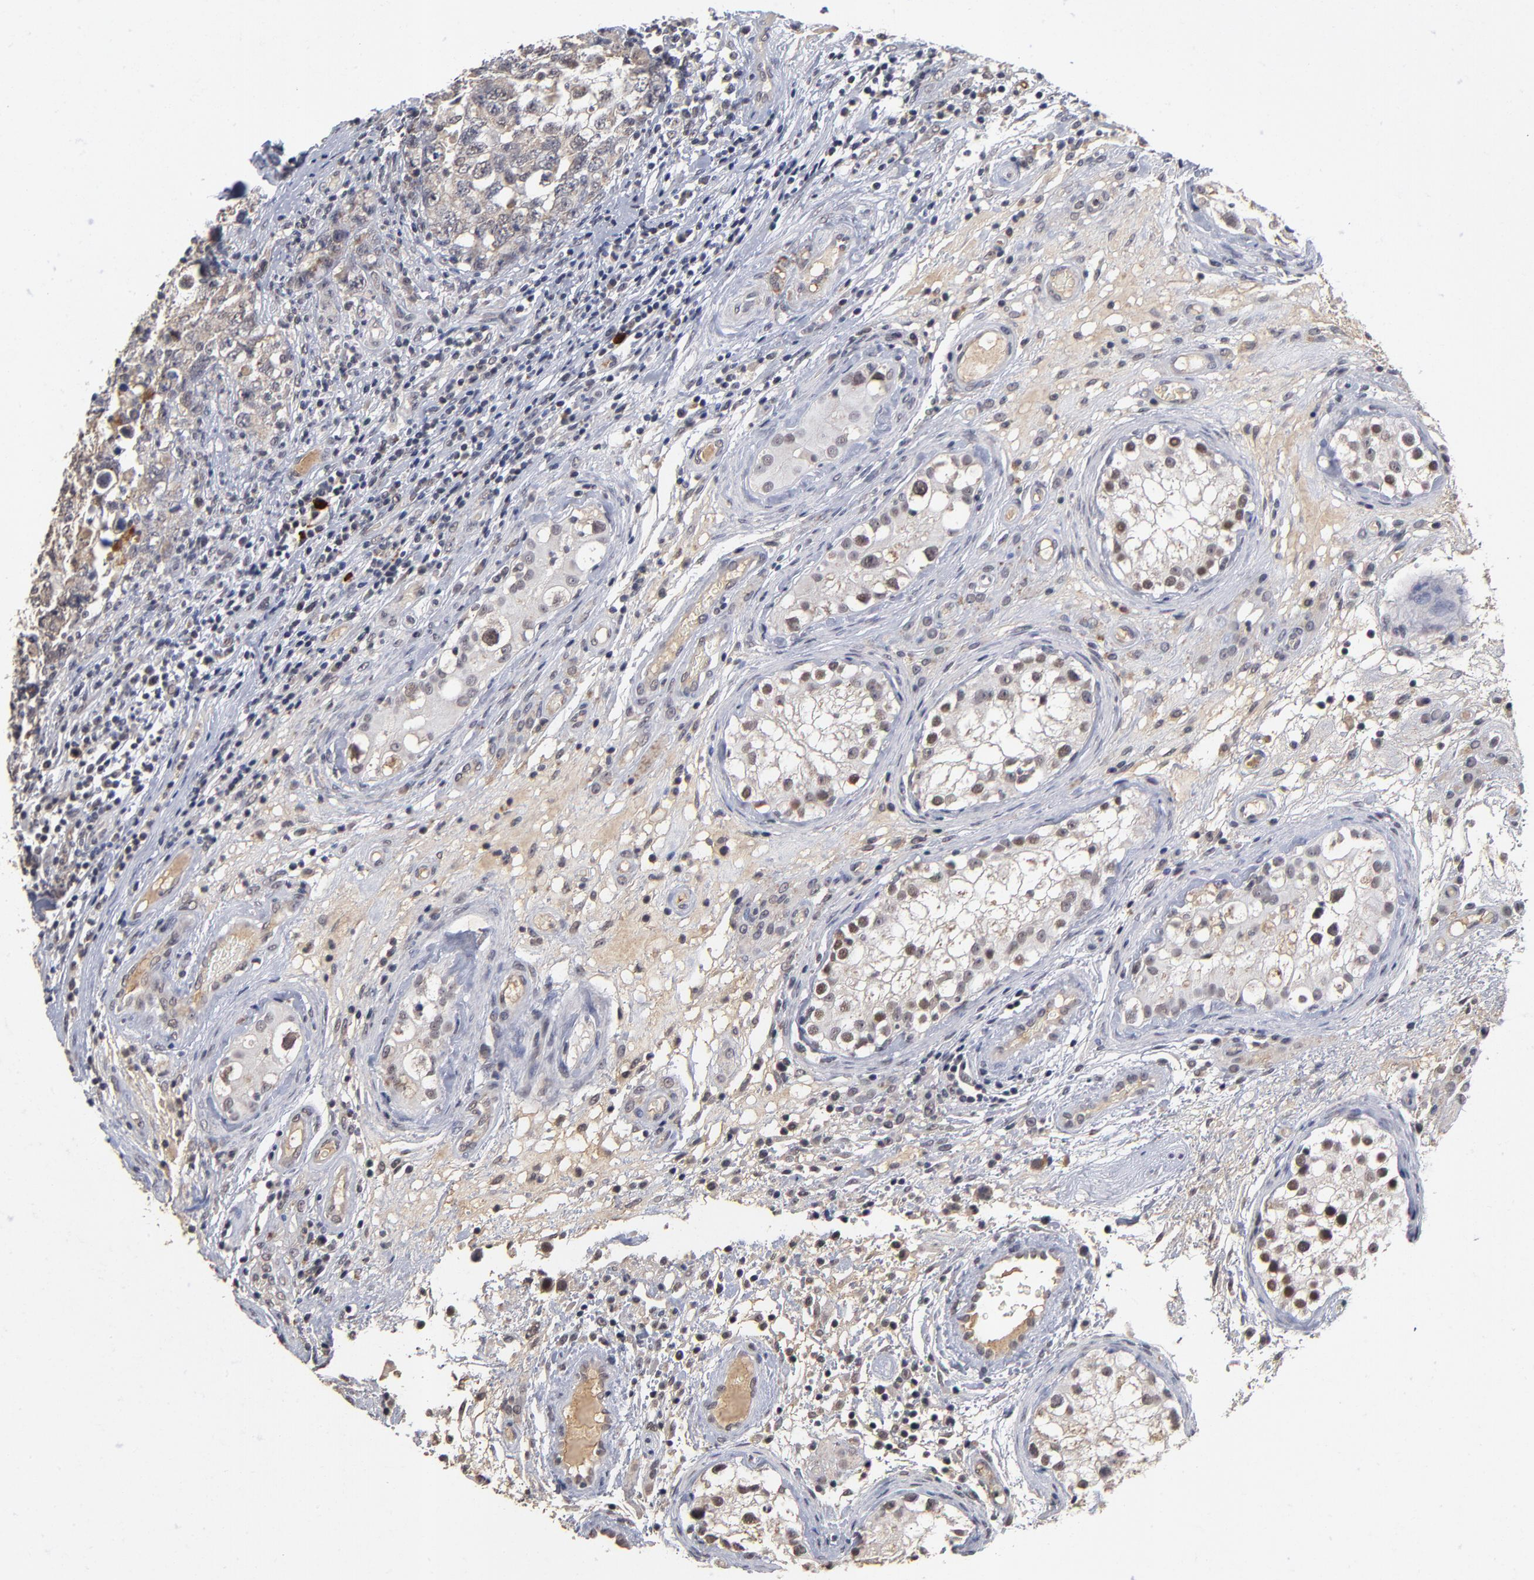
{"staining": {"intensity": "weak", "quantity": ">75%", "location": "cytoplasmic/membranous"}, "tissue": "testis cancer", "cell_type": "Tumor cells", "image_type": "cancer", "snomed": [{"axis": "morphology", "description": "Carcinoma, Embryonal, NOS"}, {"axis": "topography", "description": "Testis"}], "caption": "Protein expression analysis of human testis embryonal carcinoma reveals weak cytoplasmic/membranous positivity in about >75% of tumor cells.", "gene": "WSB1", "patient": {"sex": "male", "age": 31}}